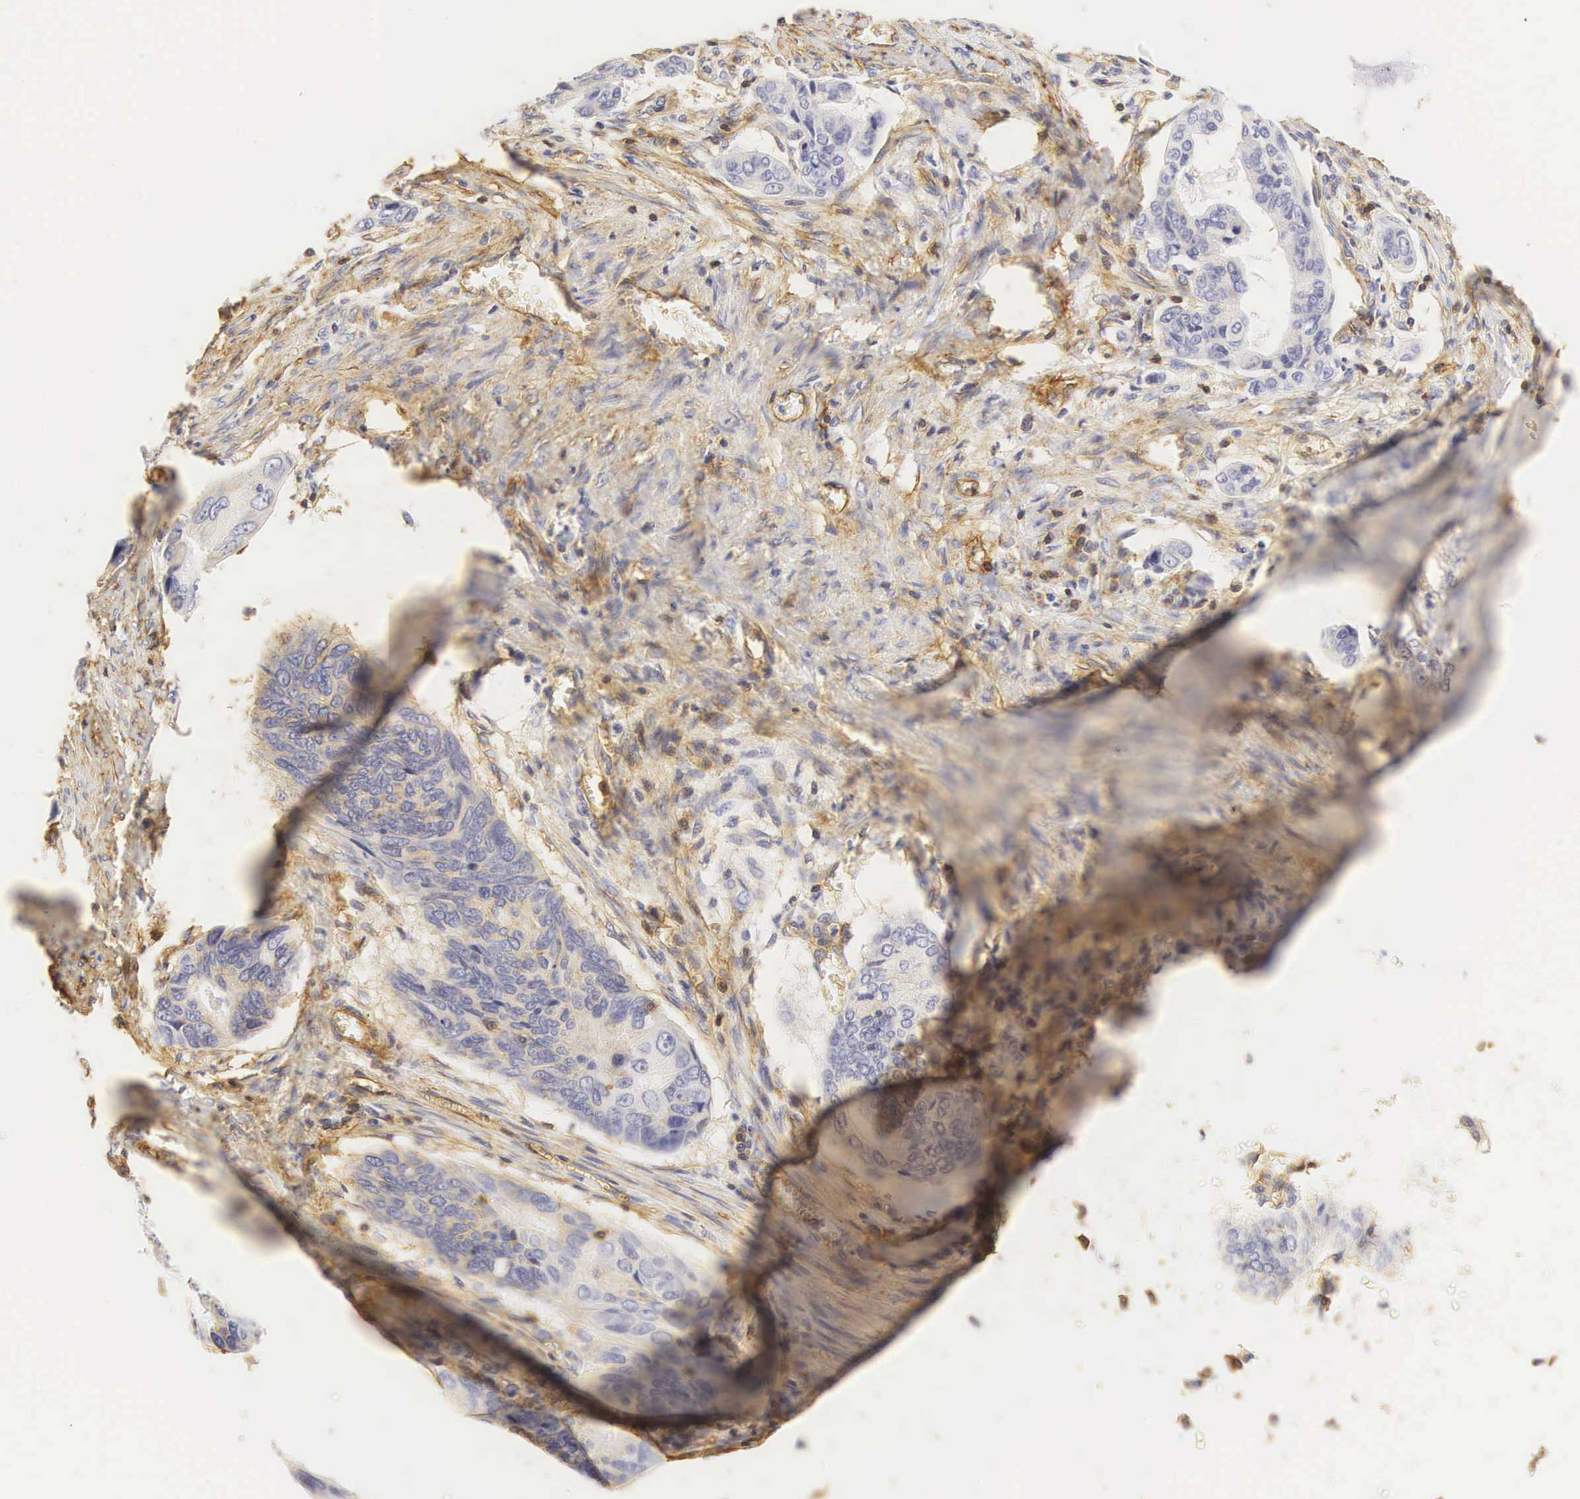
{"staining": {"intensity": "negative", "quantity": "none", "location": "none"}, "tissue": "stomach cancer", "cell_type": "Tumor cells", "image_type": "cancer", "snomed": [{"axis": "morphology", "description": "Adenocarcinoma, NOS"}, {"axis": "topography", "description": "Stomach, upper"}], "caption": "Immunohistochemistry (IHC) histopathology image of stomach cancer (adenocarcinoma) stained for a protein (brown), which reveals no positivity in tumor cells.", "gene": "CD99", "patient": {"sex": "male", "age": 80}}